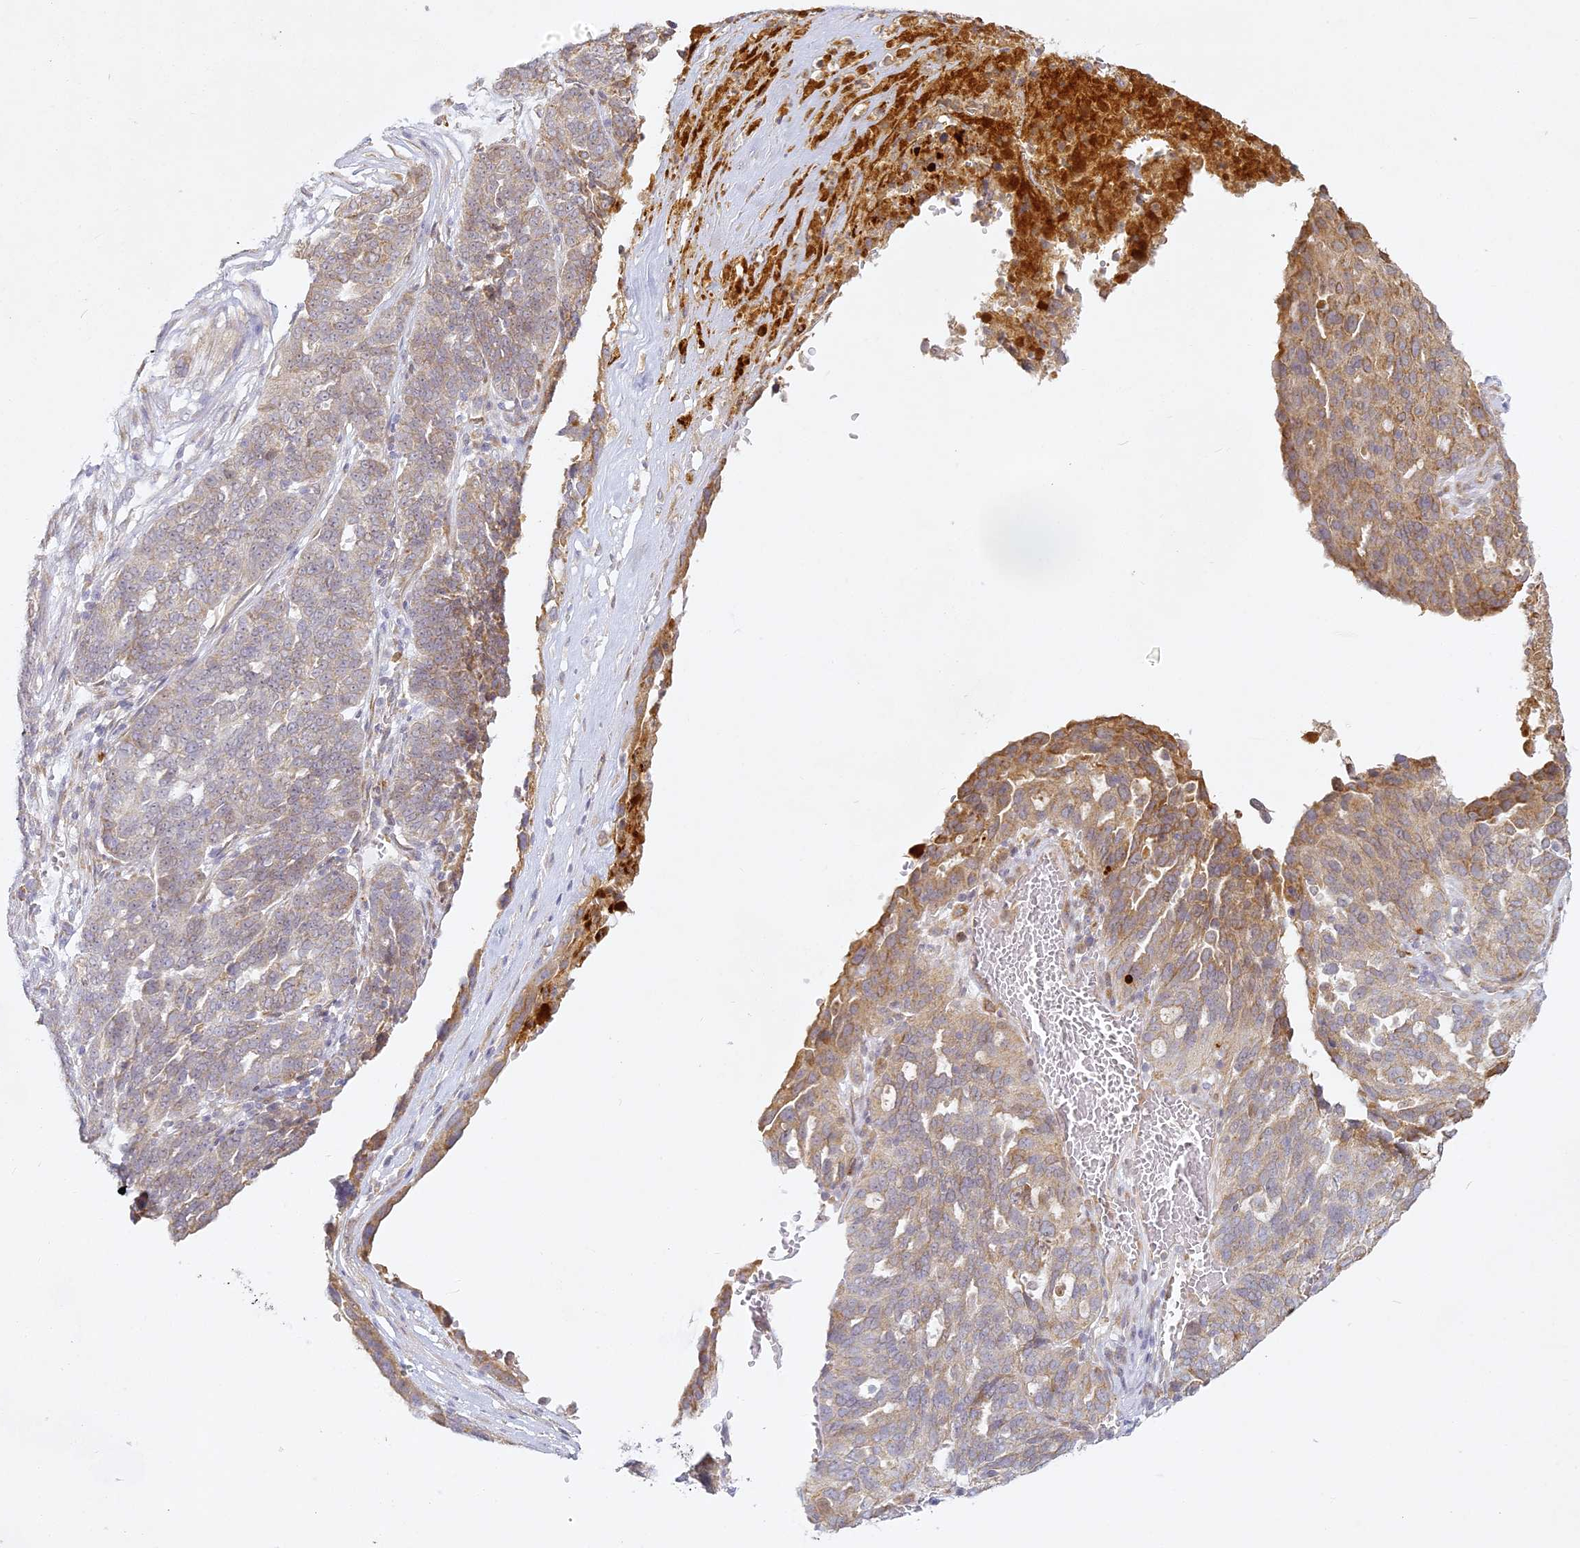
{"staining": {"intensity": "moderate", "quantity": "25%-75%", "location": "cytoplasmic/membranous"}, "tissue": "ovarian cancer", "cell_type": "Tumor cells", "image_type": "cancer", "snomed": [{"axis": "morphology", "description": "Cystadenocarcinoma, serous, NOS"}, {"axis": "topography", "description": "Ovary"}], "caption": "Ovarian cancer (serous cystadenocarcinoma) tissue reveals moderate cytoplasmic/membranous expression in approximately 25%-75% of tumor cells The staining was performed using DAB to visualize the protein expression in brown, while the nuclei were stained in blue with hematoxylin (Magnification: 20x).", "gene": "SLC30A5", "patient": {"sex": "female", "age": 59}}